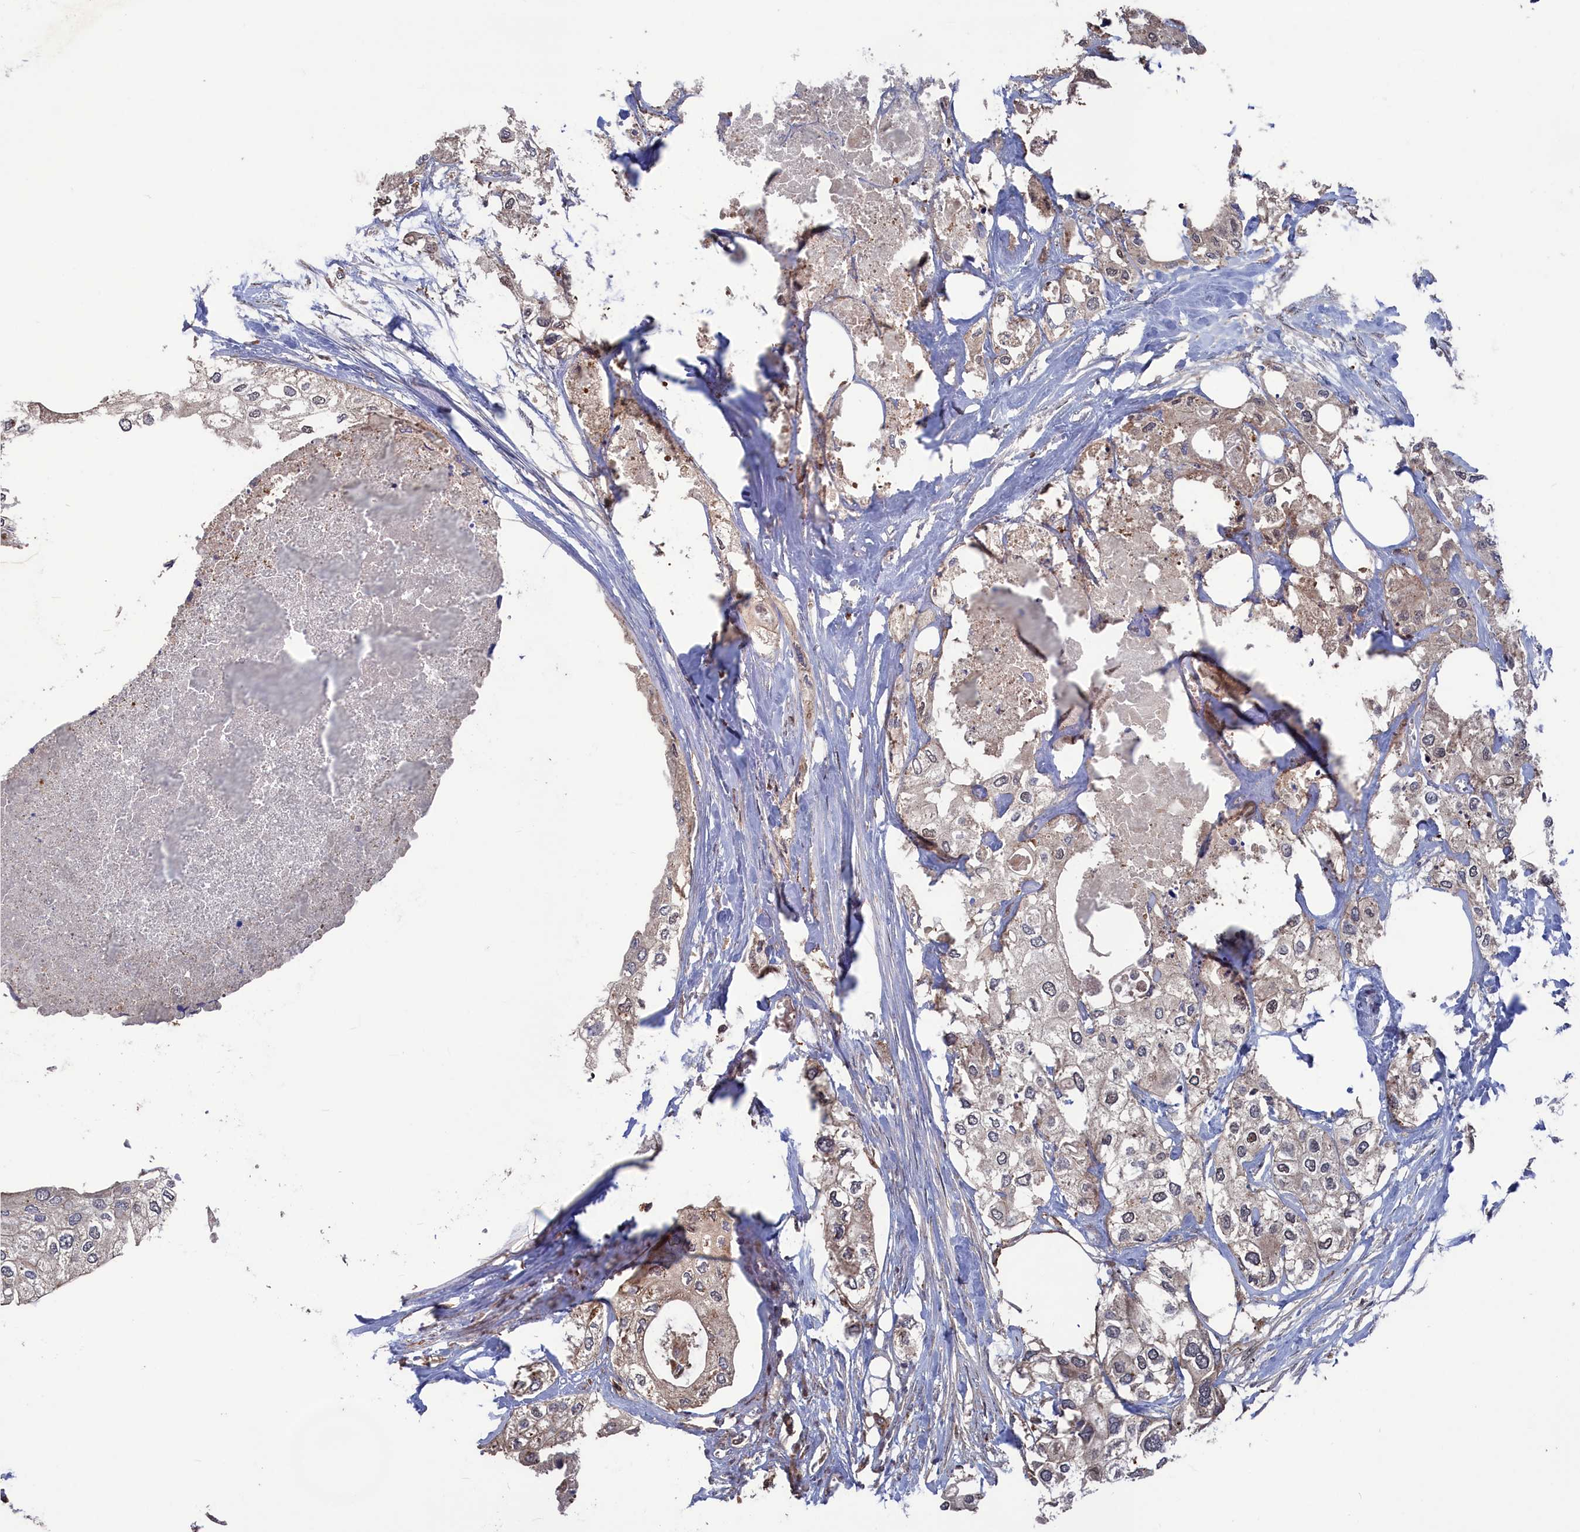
{"staining": {"intensity": "weak", "quantity": "<25%", "location": "nuclear"}, "tissue": "urothelial cancer", "cell_type": "Tumor cells", "image_type": "cancer", "snomed": [{"axis": "morphology", "description": "Urothelial carcinoma, High grade"}, {"axis": "topography", "description": "Urinary bladder"}], "caption": "Photomicrograph shows no protein expression in tumor cells of urothelial cancer tissue.", "gene": "PLA2G15", "patient": {"sex": "male", "age": 64}}